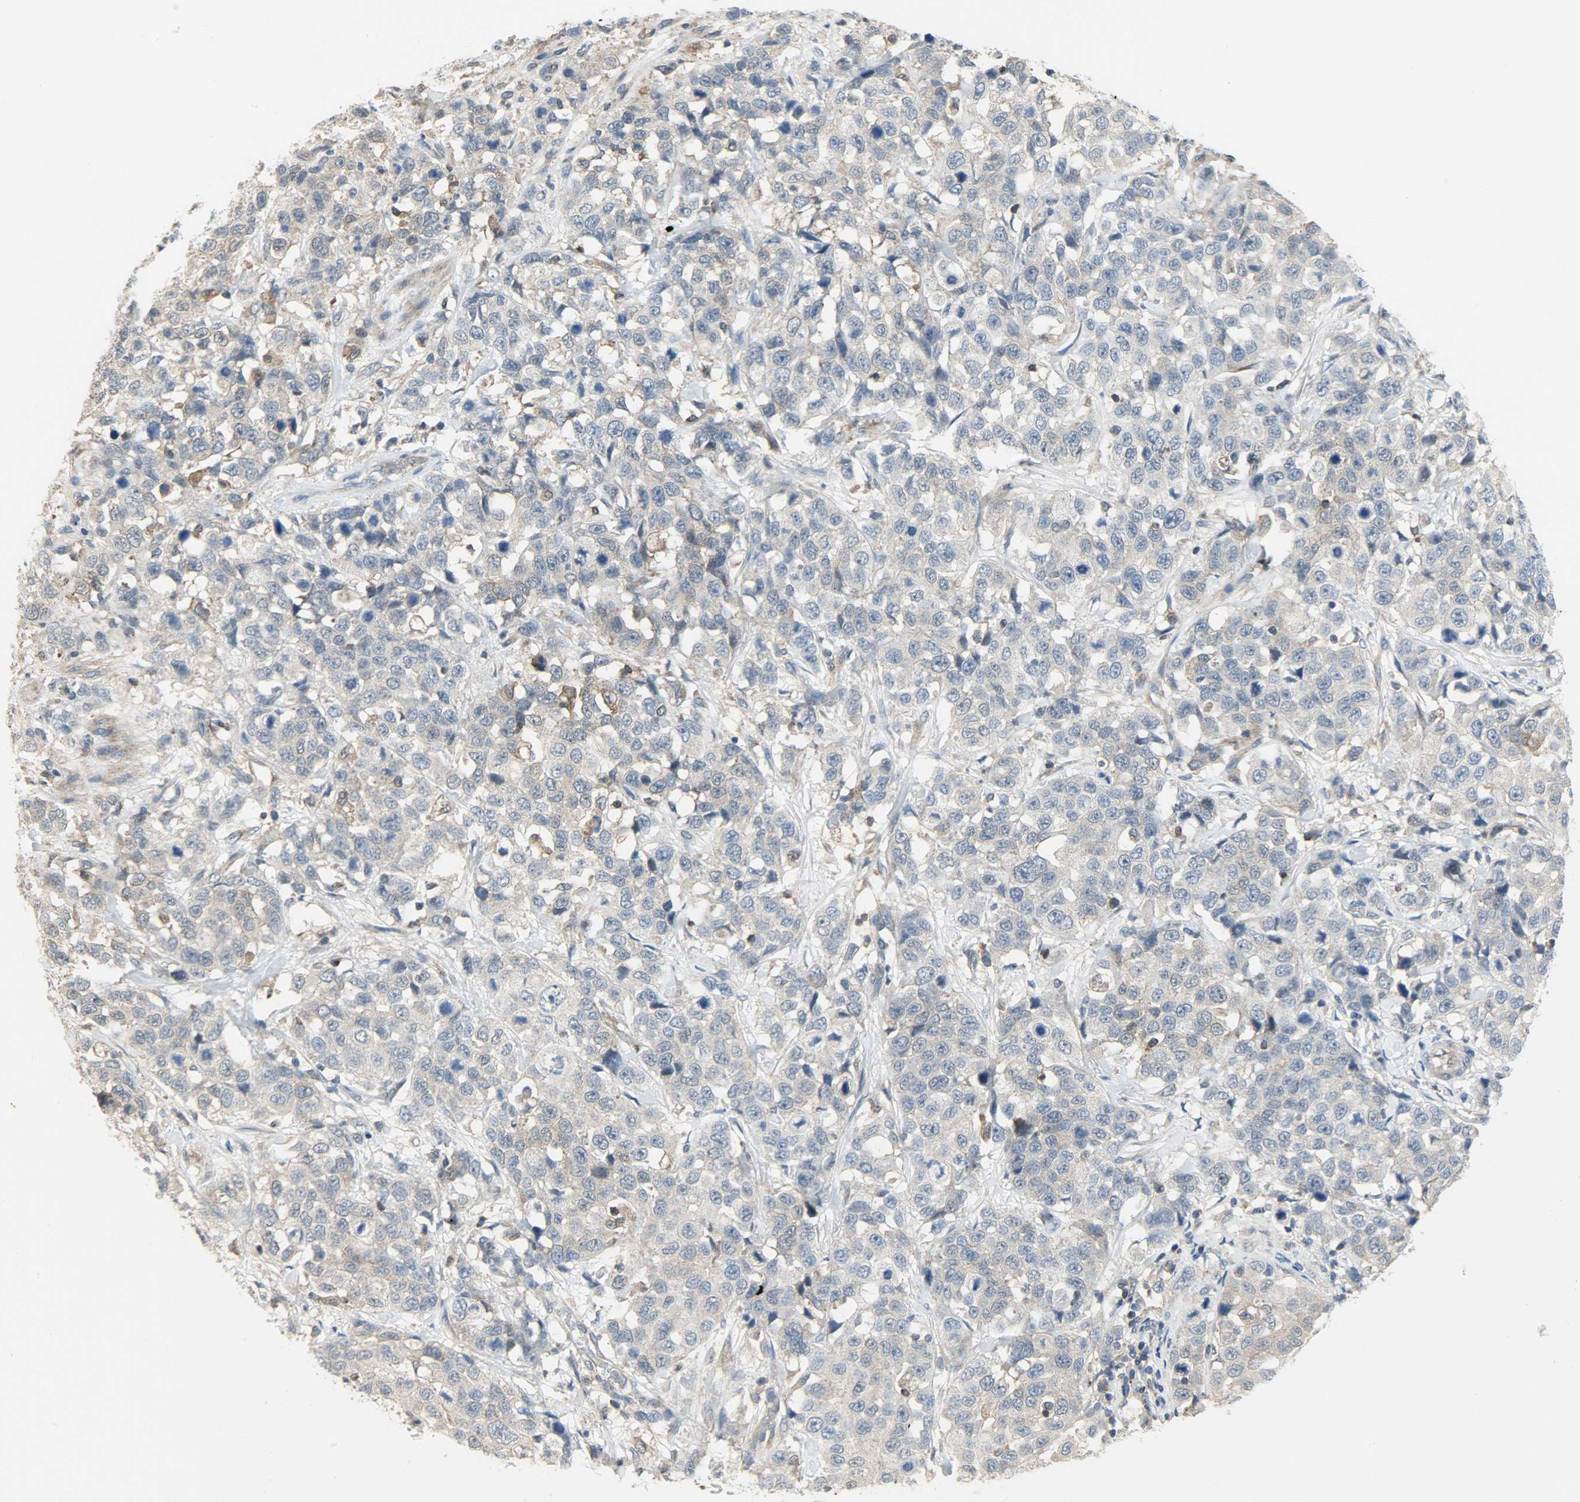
{"staining": {"intensity": "weak", "quantity": ">75%", "location": "cytoplasmic/membranous"}, "tissue": "stomach cancer", "cell_type": "Tumor cells", "image_type": "cancer", "snomed": [{"axis": "morphology", "description": "Normal tissue, NOS"}, {"axis": "morphology", "description": "Adenocarcinoma, NOS"}, {"axis": "topography", "description": "Stomach"}], "caption": "A histopathology image of stomach cancer (adenocarcinoma) stained for a protein displays weak cytoplasmic/membranous brown staining in tumor cells.", "gene": "TRIM21", "patient": {"sex": "male", "age": 48}}